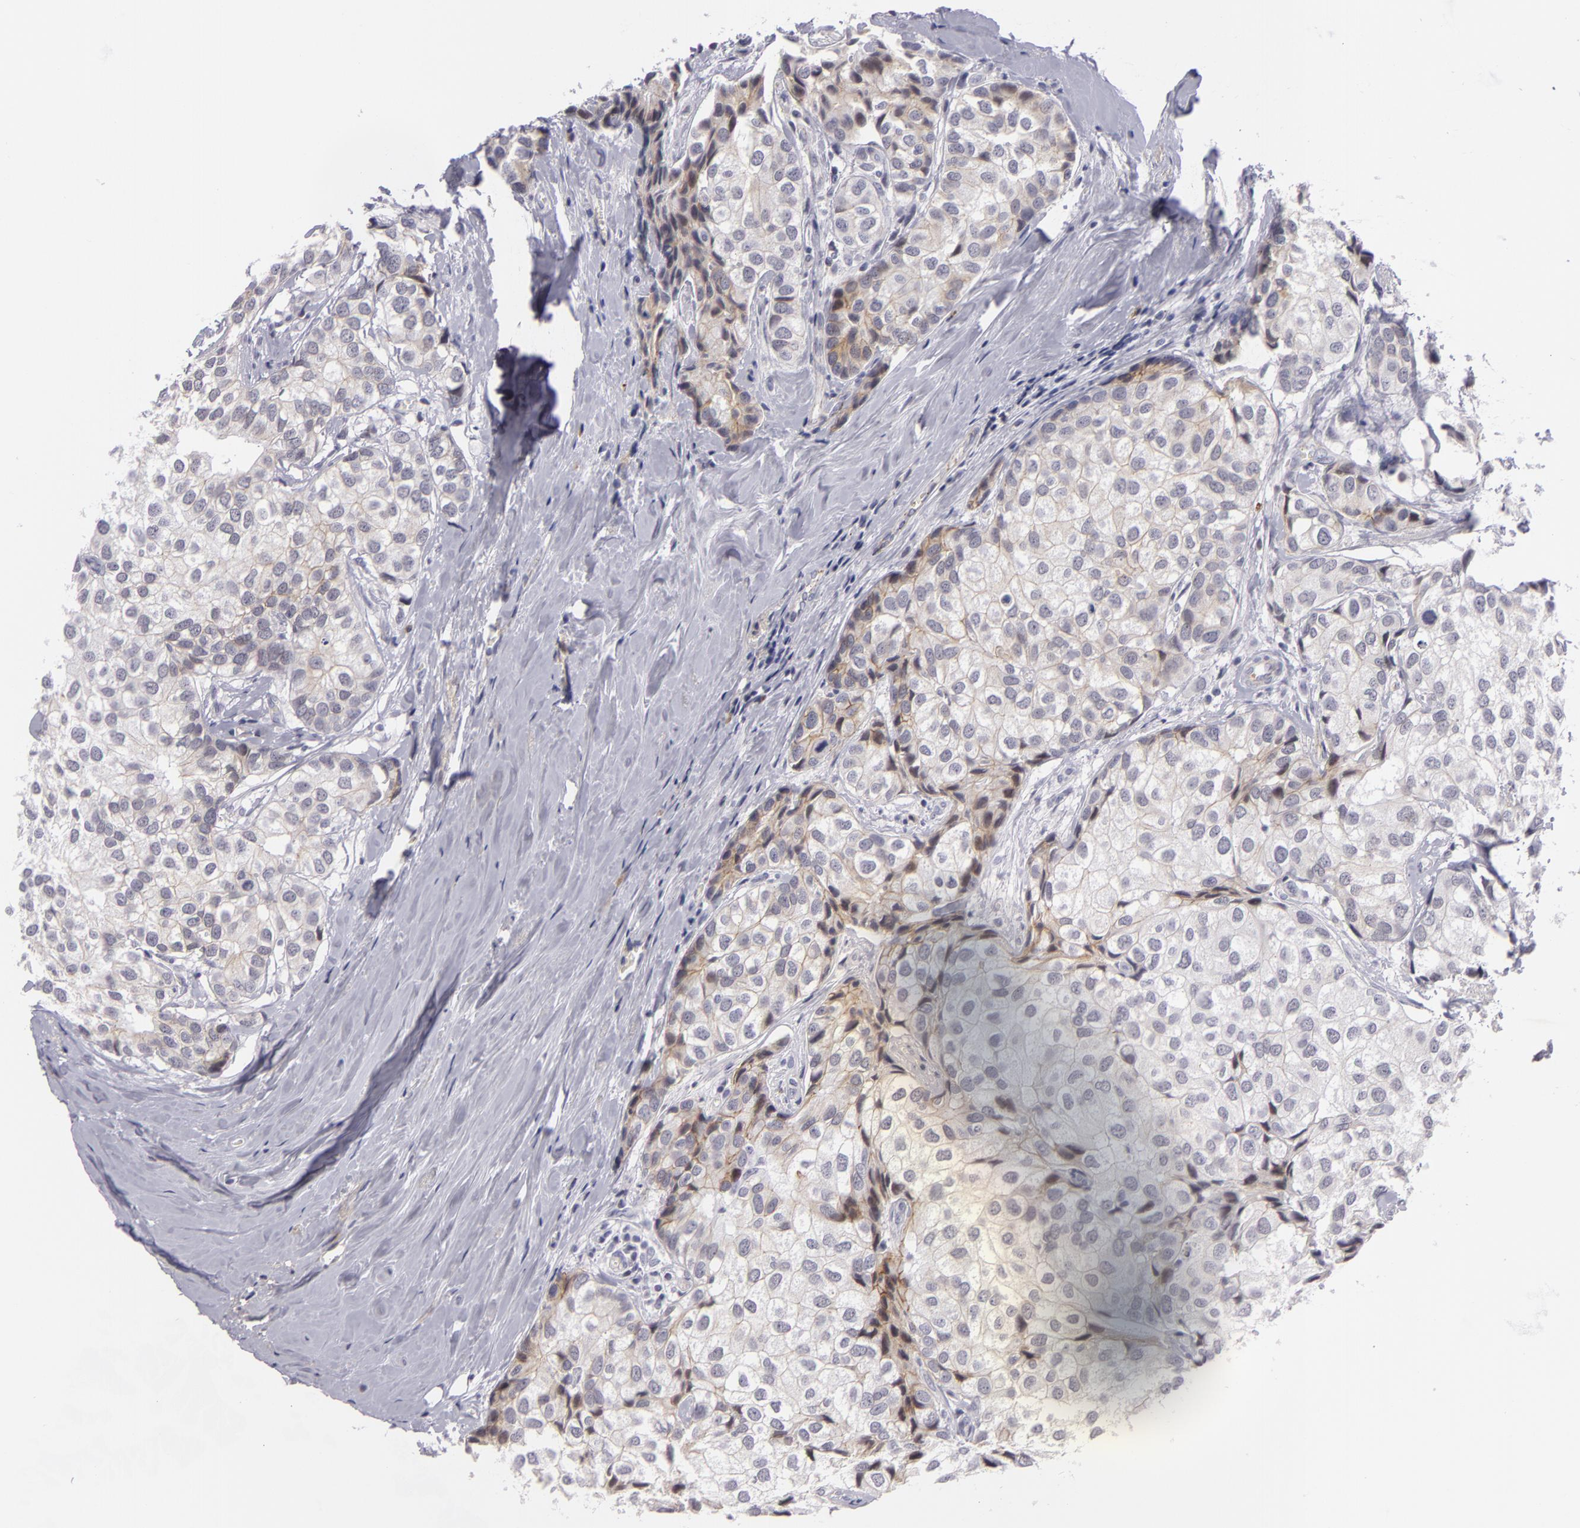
{"staining": {"intensity": "weak", "quantity": "25%-75%", "location": "cytoplasmic/membranous"}, "tissue": "breast cancer", "cell_type": "Tumor cells", "image_type": "cancer", "snomed": [{"axis": "morphology", "description": "Duct carcinoma"}, {"axis": "topography", "description": "Breast"}], "caption": "High-magnification brightfield microscopy of breast cancer (invasive ductal carcinoma) stained with DAB (3,3'-diaminobenzidine) (brown) and counterstained with hematoxylin (blue). tumor cells exhibit weak cytoplasmic/membranous expression is seen in about25%-75% of cells. The staining is performed using DAB brown chromogen to label protein expression. The nuclei are counter-stained blue using hematoxylin.", "gene": "CTNNB1", "patient": {"sex": "female", "age": 68}}